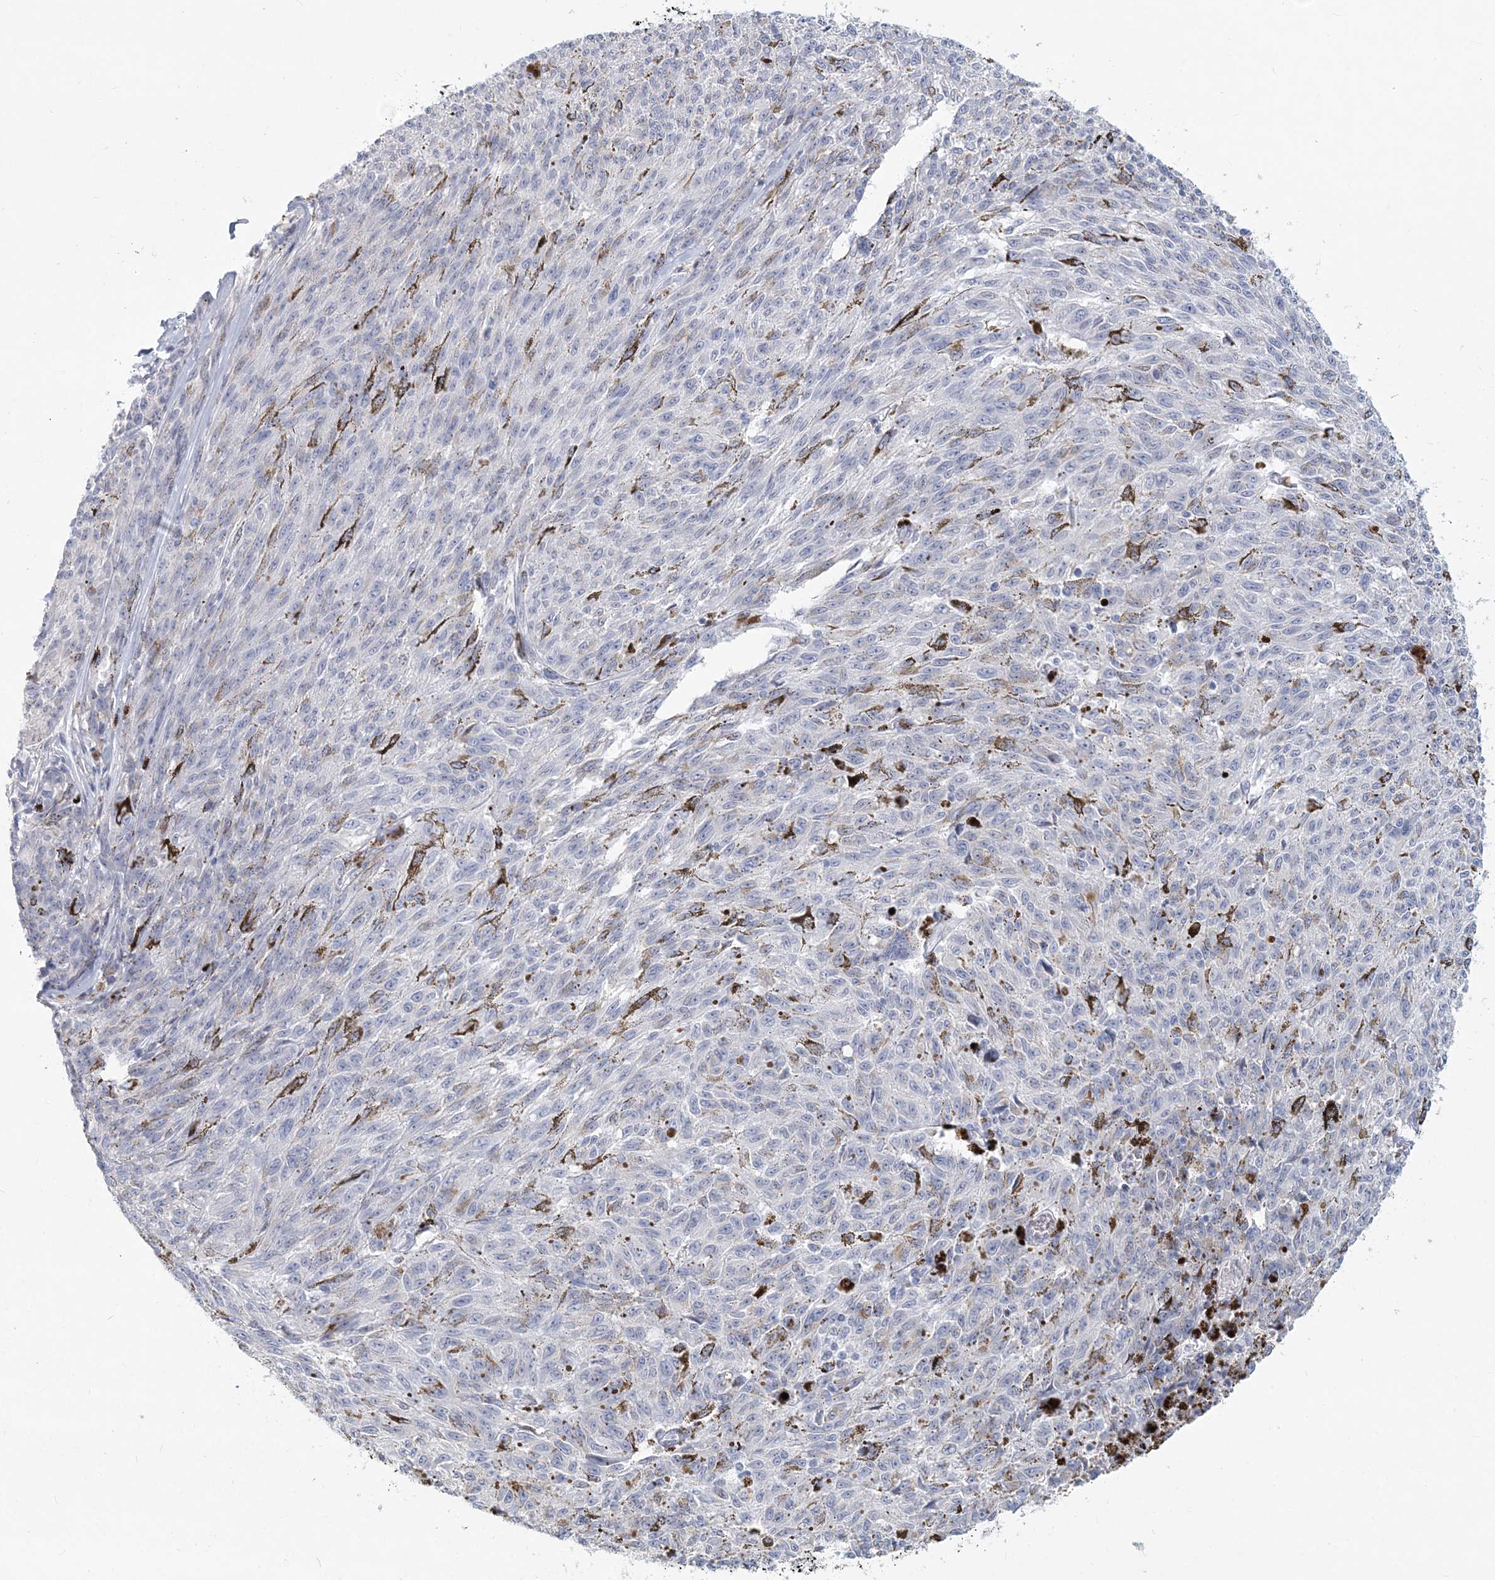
{"staining": {"intensity": "negative", "quantity": "none", "location": "none"}, "tissue": "melanoma", "cell_type": "Tumor cells", "image_type": "cancer", "snomed": [{"axis": "morphology", "description": "Malignant melanoma, NOS"}, {"axis": "topography", "description": "Skin"}], "caption": "A photomicrograph of malignant melanoma stained for a protein shows no brown staining in tumor cells.", "gene": "CSN1S1", "patient": {"sex": "female", "age": 72}}